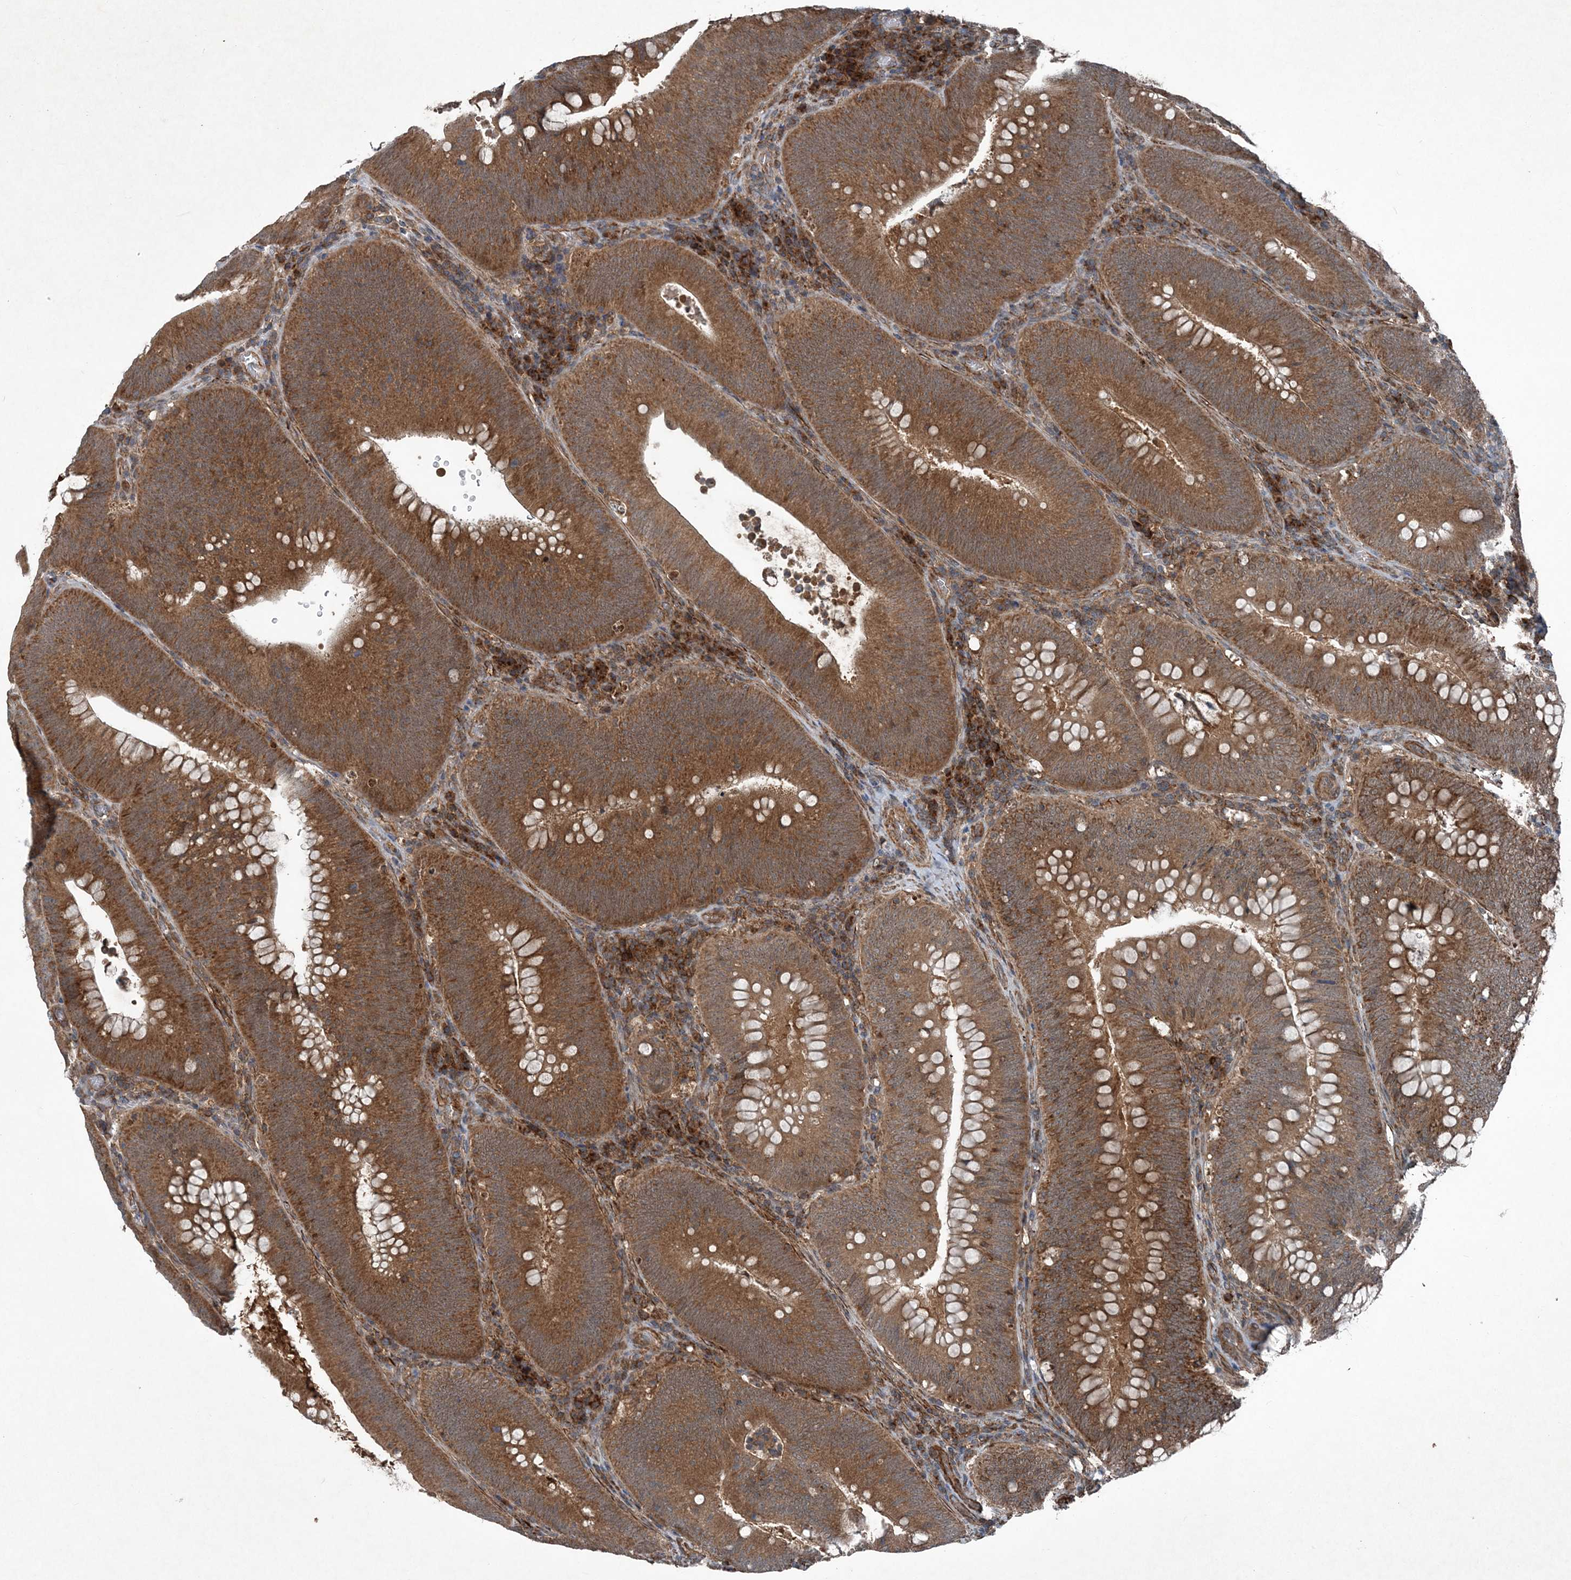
{"staining": {"intensity": "moderate", "quantity": ">75%", "location": "cytoplasmic/membranous"}, "tissue": "colorectal cancer", "cell_type": "Tumor cells", "image_type": "cancer", "snomed": [{"axis": "morphology", "description": "Normal tissue, NOS"}, {"axis": "topography", "description": "Colon"}], "caption": "This photomicrograph reveals colorectal cancer stained with immunohistochemistry to label a protein in brown. The cytoplasmic/membranous of tumor cells show moderate positivity for the protein. Nuclei are counter-stained blue.", "gene": "NDUFA2", "patient": {"sex": "female", "age": 82}}